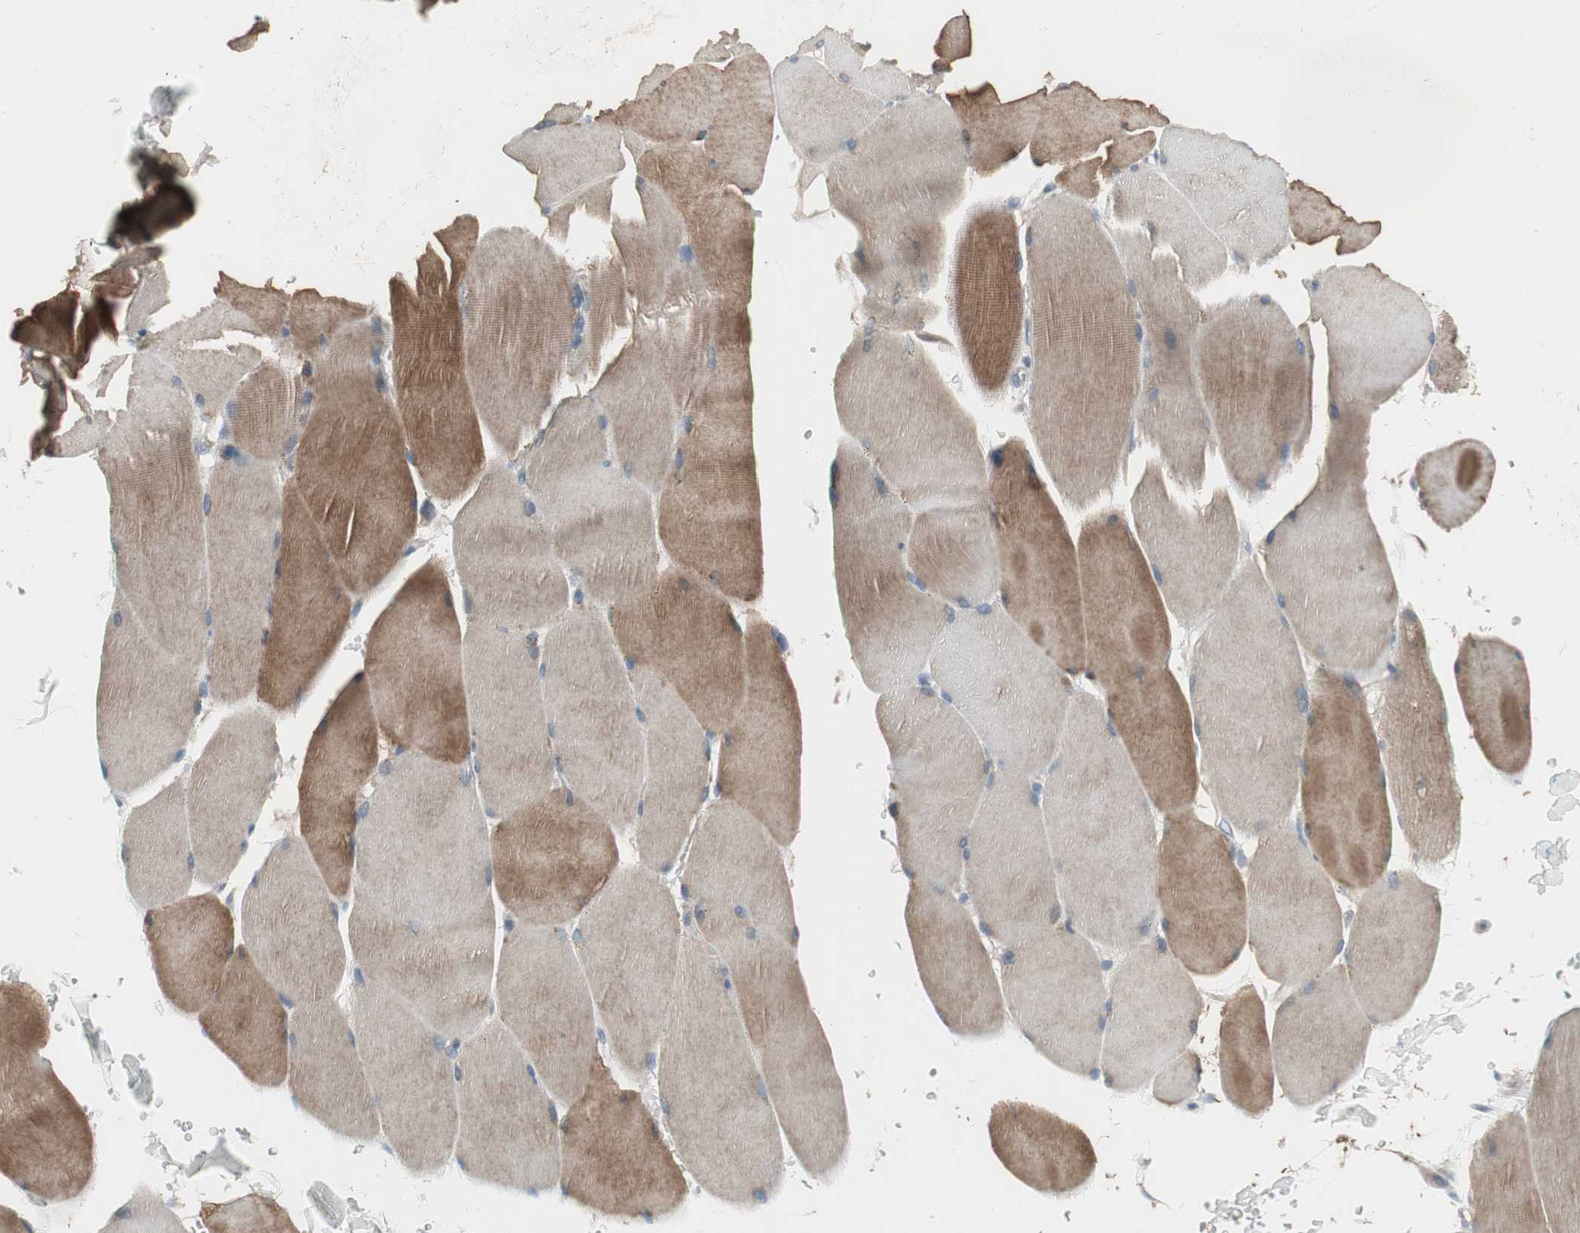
{"staining": {"intensity": "moderate", "quantity": "25%-75%", "location": "cytoplasmic/membranous"}, "tissue": "skeletal muscle", "cell_type": "Myocytes", "image_type": "normal", "snomed": [{"axis": "morphology", "description": "Normal tissue, NOS"}, {"axis": "topography", "description": "Skin"}, {"axis": "topography", "description": "Skeletal muscle"}], "caption": "Protein analysis of unremarkable skeletal muscle shows moderate cytoplasmic/membranous positivity in about 25%-75% of myocytes.", "gene": "PIGR", "patient": {"sex": "male", "age": 83}}